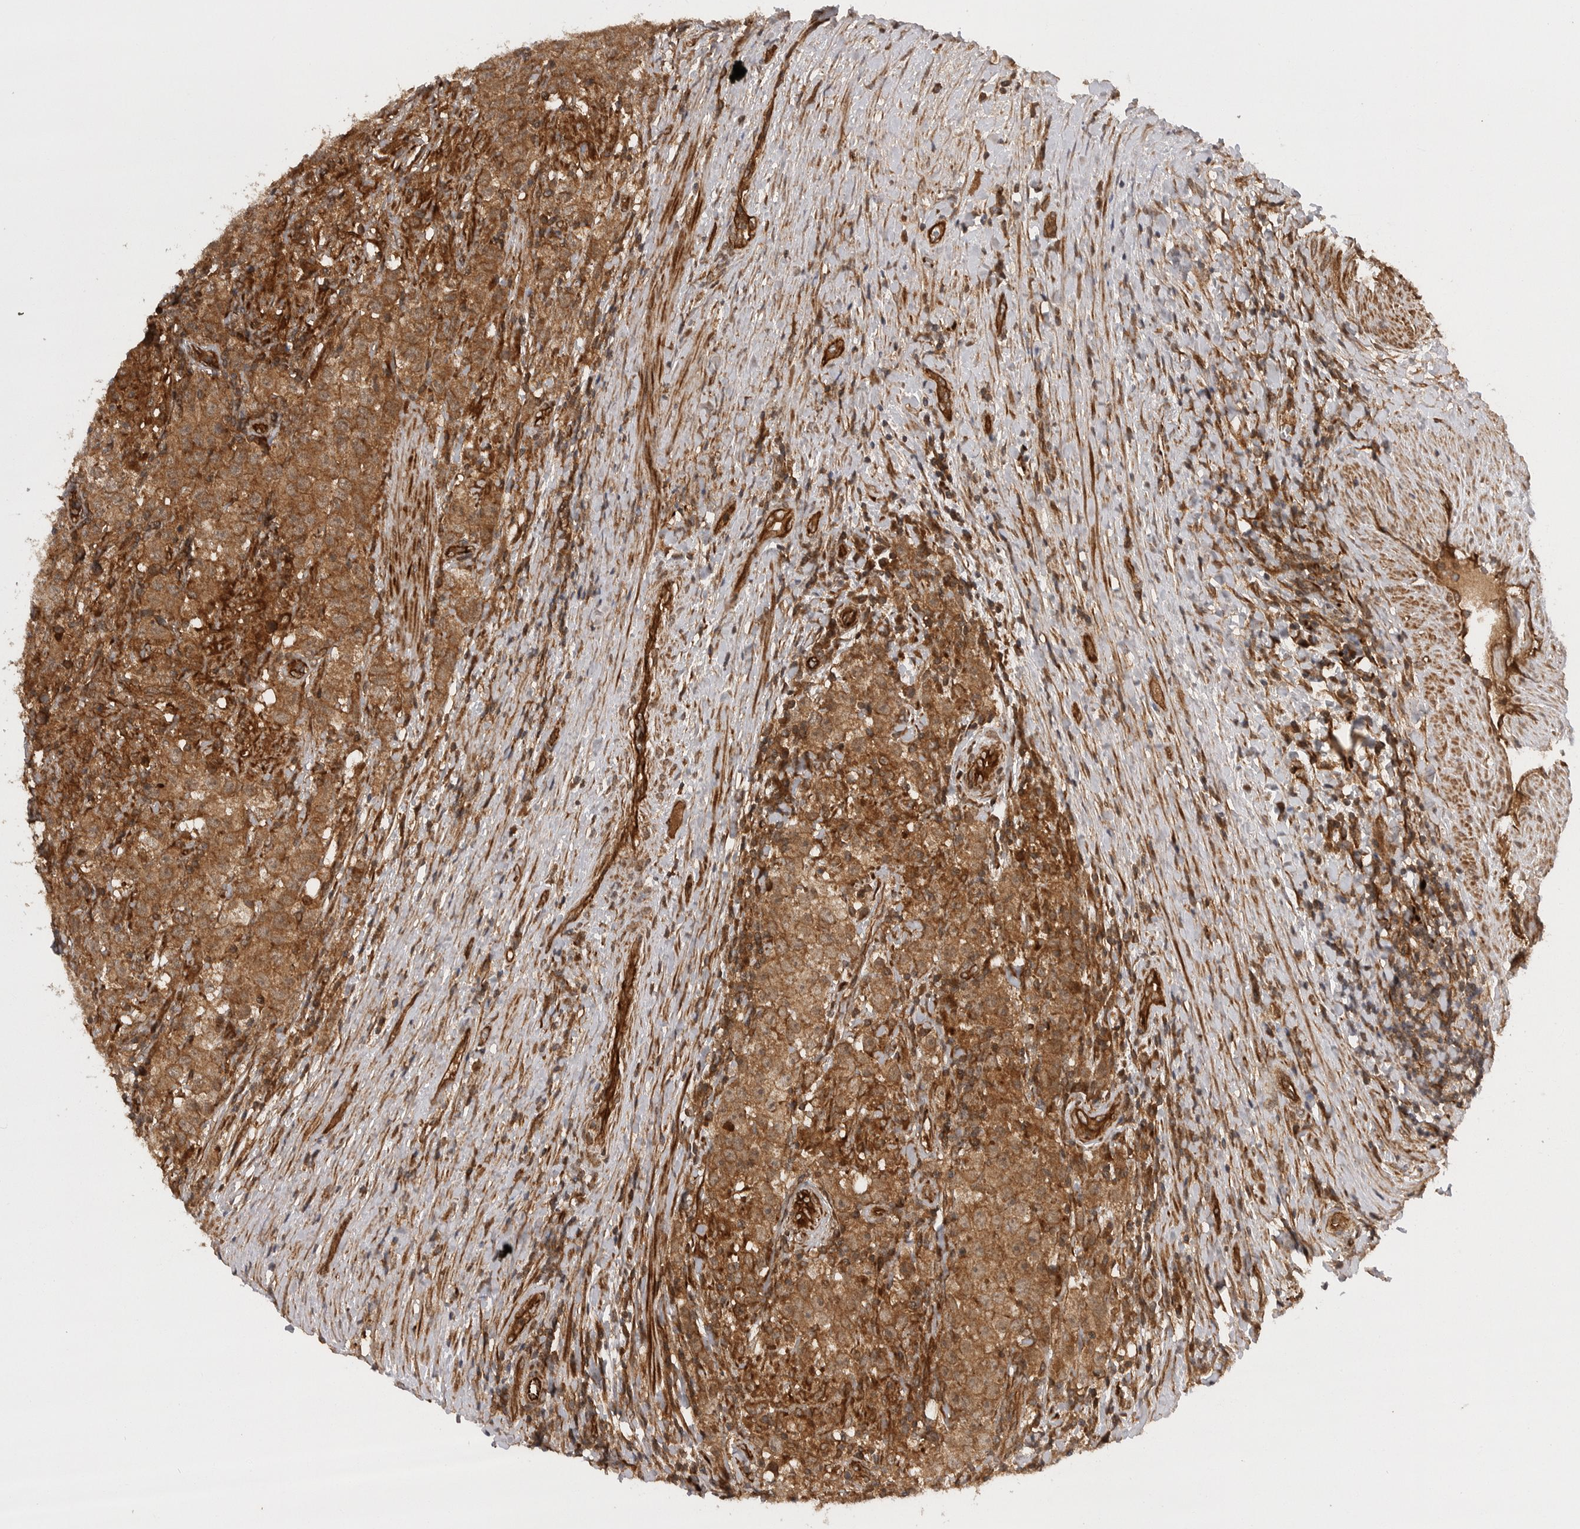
{"staining": {"intensity": "moderate", "quantity": ">75%", "location": "cytoplasmic/membranous"}, "tissue": "testis cancer", "cell_type": "Tumor cells", "image_type": "cancer", "snomed": [{"axis": "morphology", "description": "Seminoma, NOS"}, {"axis": "morphology", "description": "Carcinoma, Embryonal, NOS"}, {"axis": "topography", "description": "Testis"}], "caption": "Moderate cytoplasmic/membranous positivity is present in about >75% of tumor cells in testis cancer (seminoma).", "gene": "PRDX4", "patient": {"sex": "male", "age": 43}}